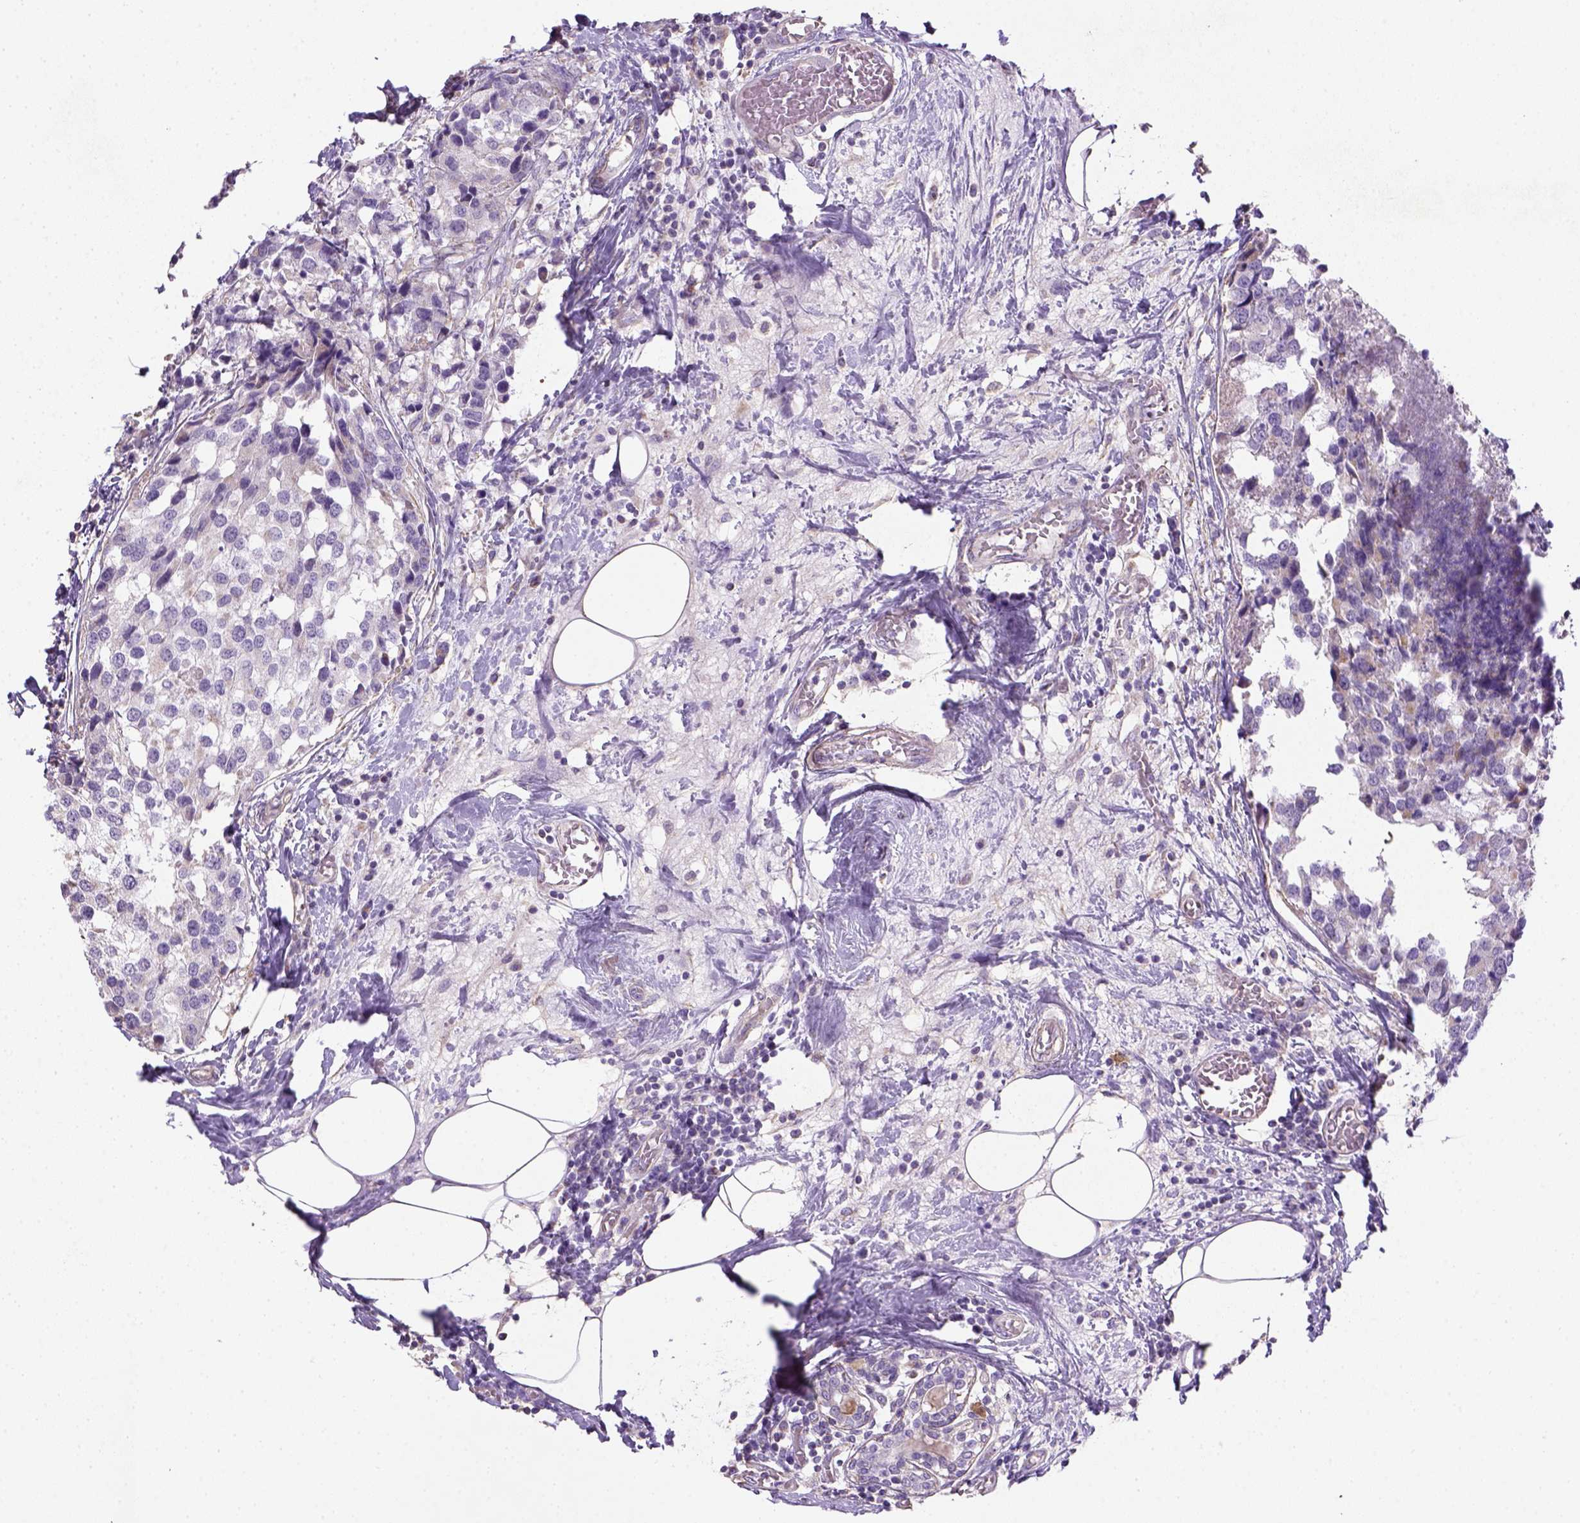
{"staining": {"intensity": "negative", "quantity": "none", "location": "none"}, "tissue": "breast cancer", "cell_type": "Tumor cells", "image_type": "cancer", "snomed": [{"axis": "morphology", "description": "Lobular carcinoma"}, {"axis": "topography", "description": "Breast"}], "caption": "An IHC histopathology image of breast cancer is shown. There is no staining in tumor cells of breast cancer. Nuclei are stained in blue.", "gene": "HTRA1", "patient": {"sex": "female", "age": 59}}